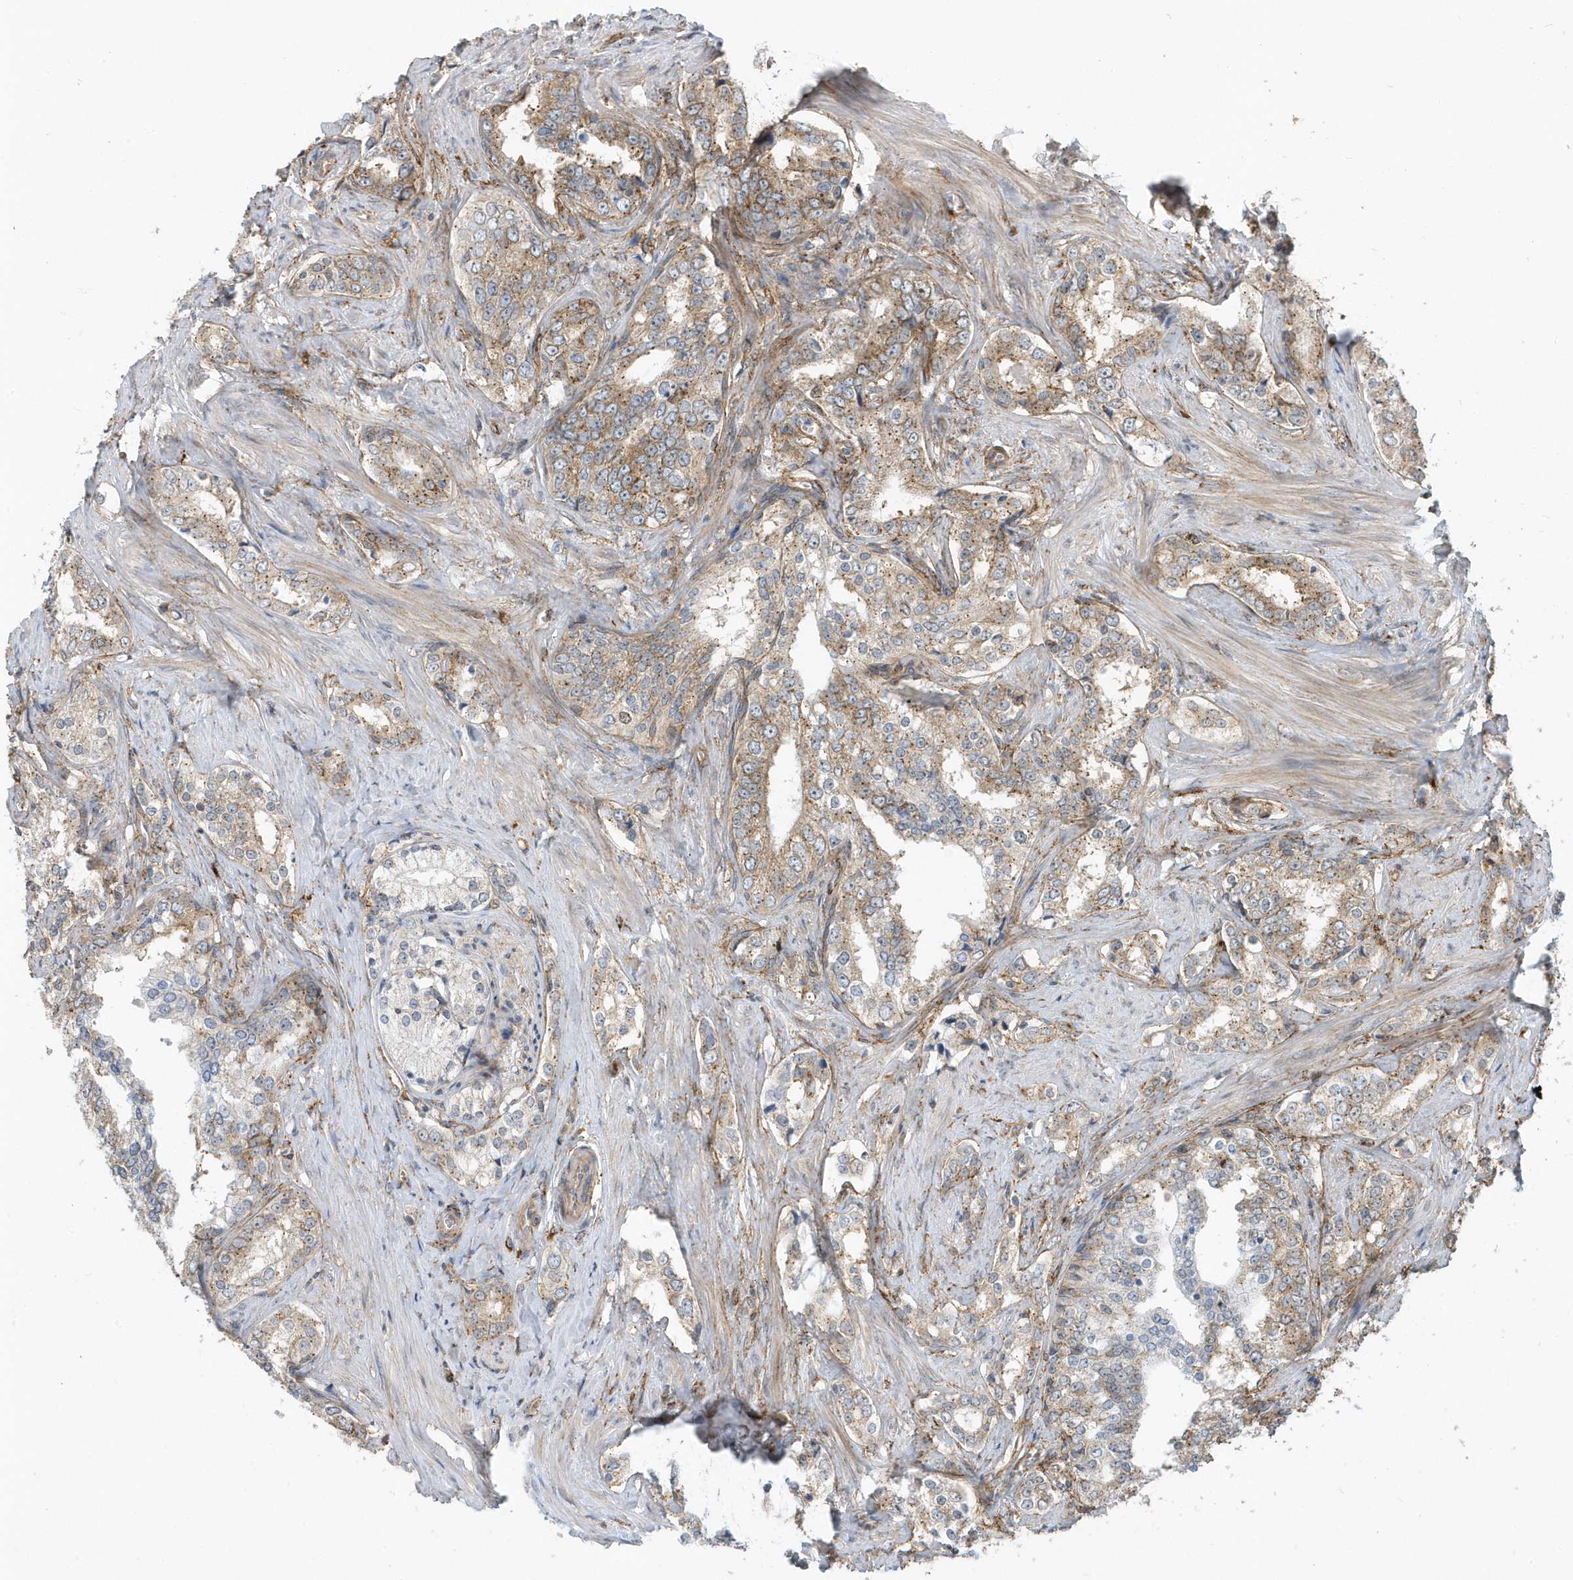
{"staining": {"intensity": "weak", "quantity": ">75%", "location": "cytoplasmic/membranous"}, "tissue": "prostate cancer", "cell_type": "Tumor cells", "image_type": "cancer", "snomed": [{"axis": "morphology", "description": "Adenocarcinoma, High grade"}, {"axis": "topography", "description": "Prostate"}], "caption": "Tumor cells demonstrate low levels of weak cytoplasmic/membranous expression in approximately >75% of cells in human prostate high-grade adenocarcinoma. The staining was performed using DAB (3,3'-diaminobenzidine), with brown indicating positive protein expression. Nuclei are stained blue with hematoxylin.", "gene": "HRH4", "patient": {"sex": "male", "age": 66}}